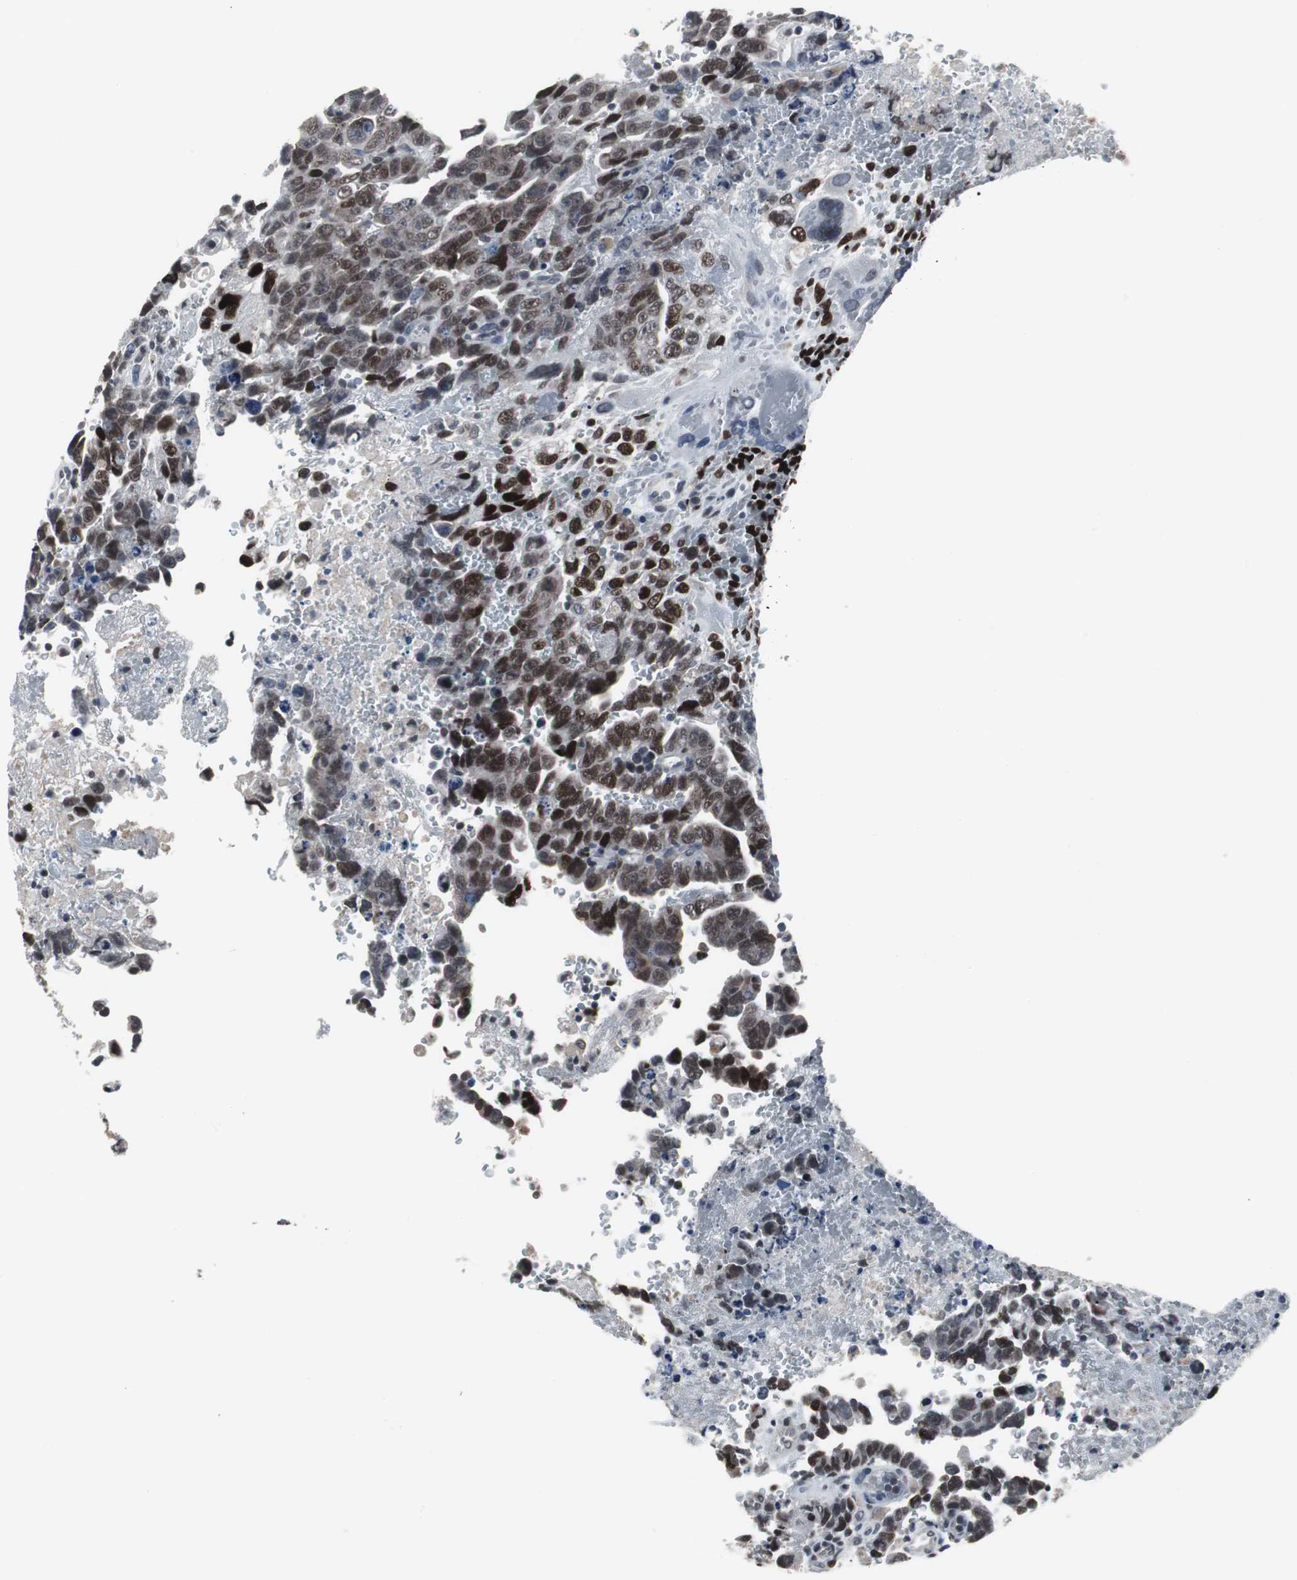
{"staining": {"intensity": "strong", "quantity": ">75%", "location": "nuclear"}, "tissue": "testis cancer", "cell_type": "Tumor cells", "image_type": "cancer", "snomed": [{"axis": "morphology", "description": "Carcinoma, Embryonal, NOS"}, {"axis": "topography", "description": "Testis"}], "caption": "Testis cancer stained with a protein marker displays strong staining in tumor cells.", "gene": "FOXP4", "patient": {"sex": "male", "age": 28}}